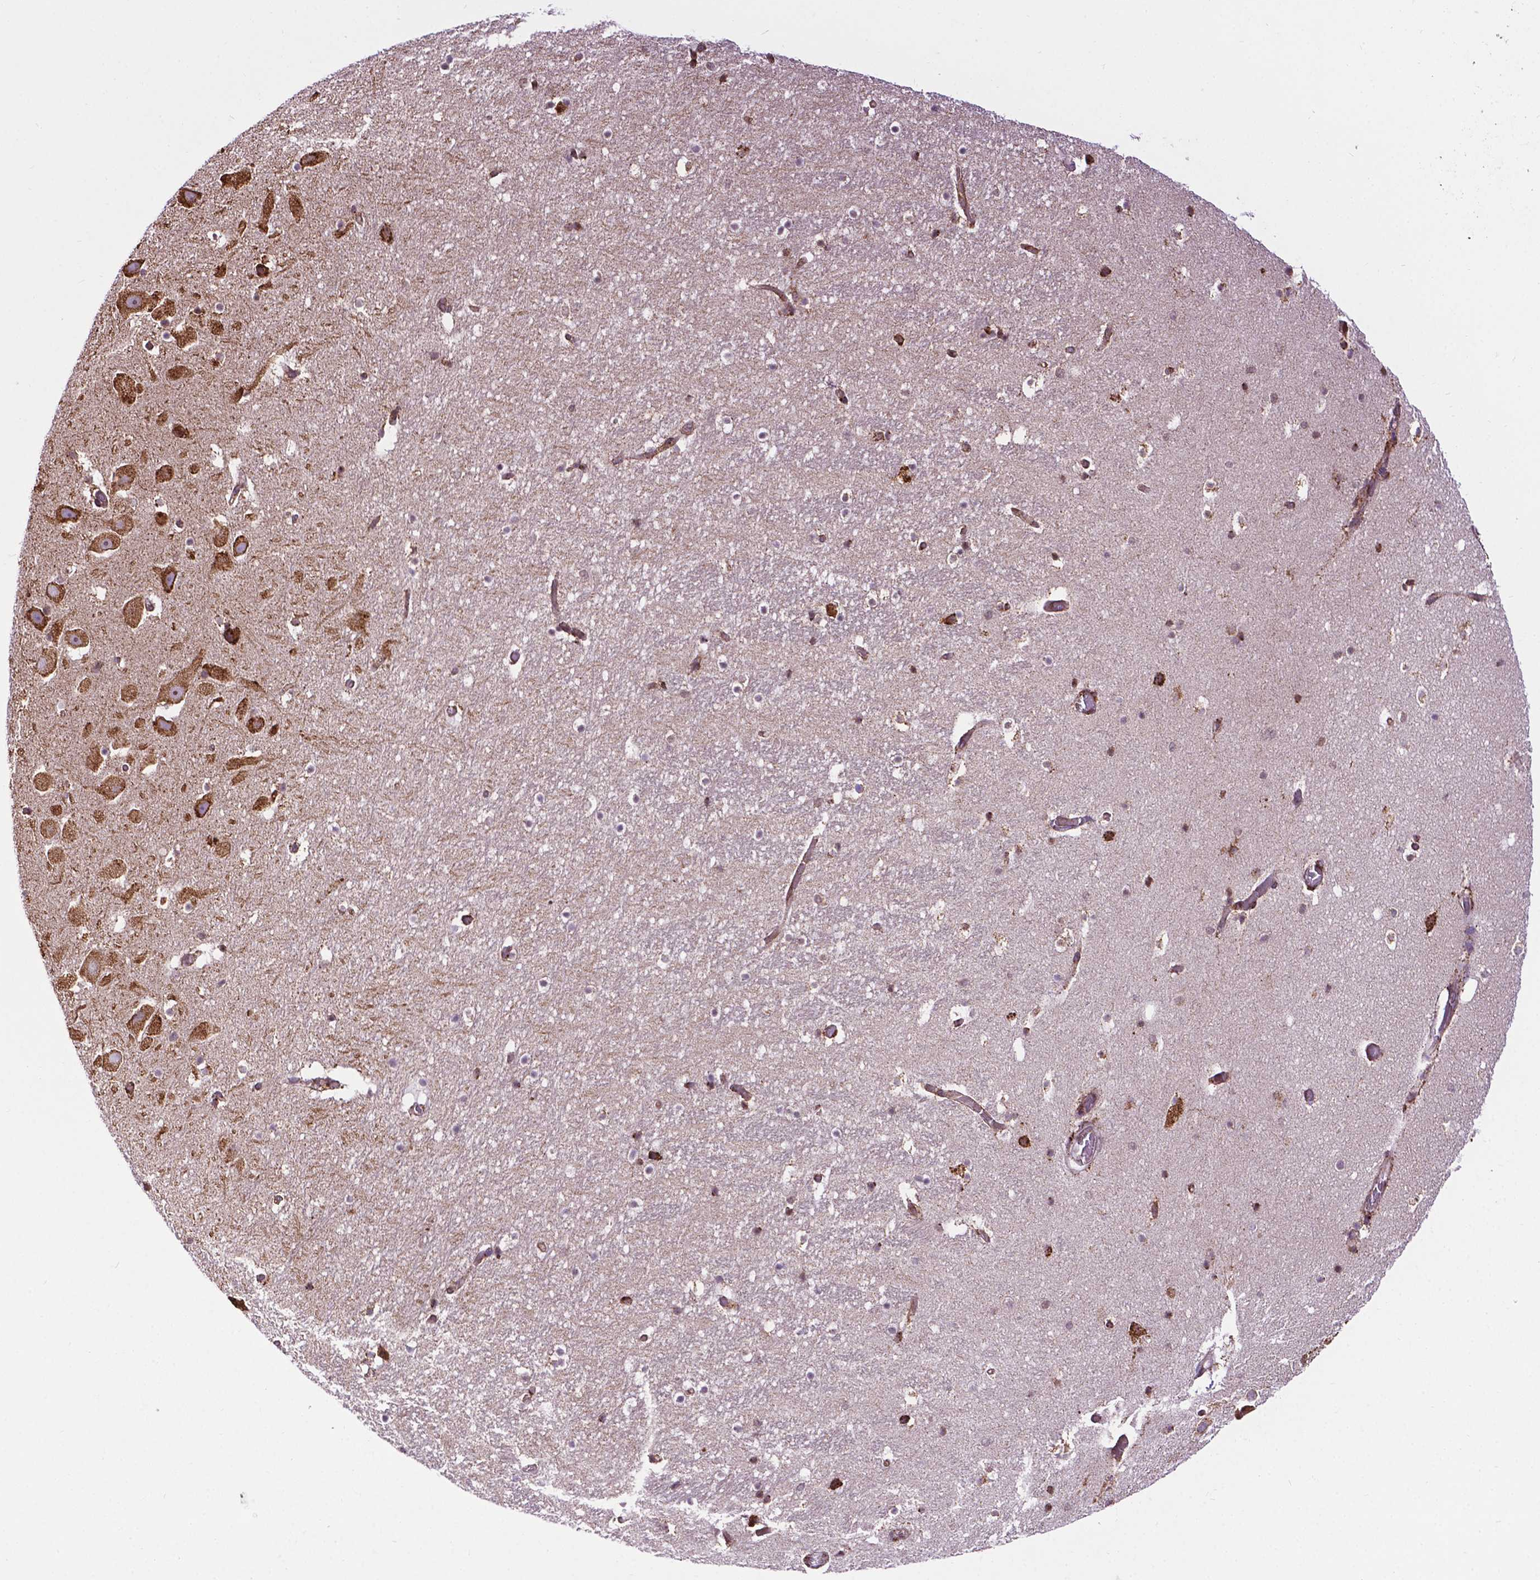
{"staining": {"intensity": "moderate", "quantity": "<25%", "location": "cytoplasmic/membranous"}, "tissue": "hippocampus", "cell_type": "Glial cells", "image_type": "normal", "snomed": [{"axis": "morphology", "description": "Normal tissue, NOS"}, {"axis": "topography", "description": "Hippocampus"}], "caption": "An IHC photomicrograph of normal tissue is shown. Protein staining in brown shows moderate cytoplasmic/membranous positivity in hippocampus within glial cells. The protein is stained brown, and the nuclei are stained in blue (DAB (3,3'-diaminobenzidine) IHC with brightfield microscopy, high magnification).", "gene": "GANAB", "patient": {"sex": "male", "age": 26}}